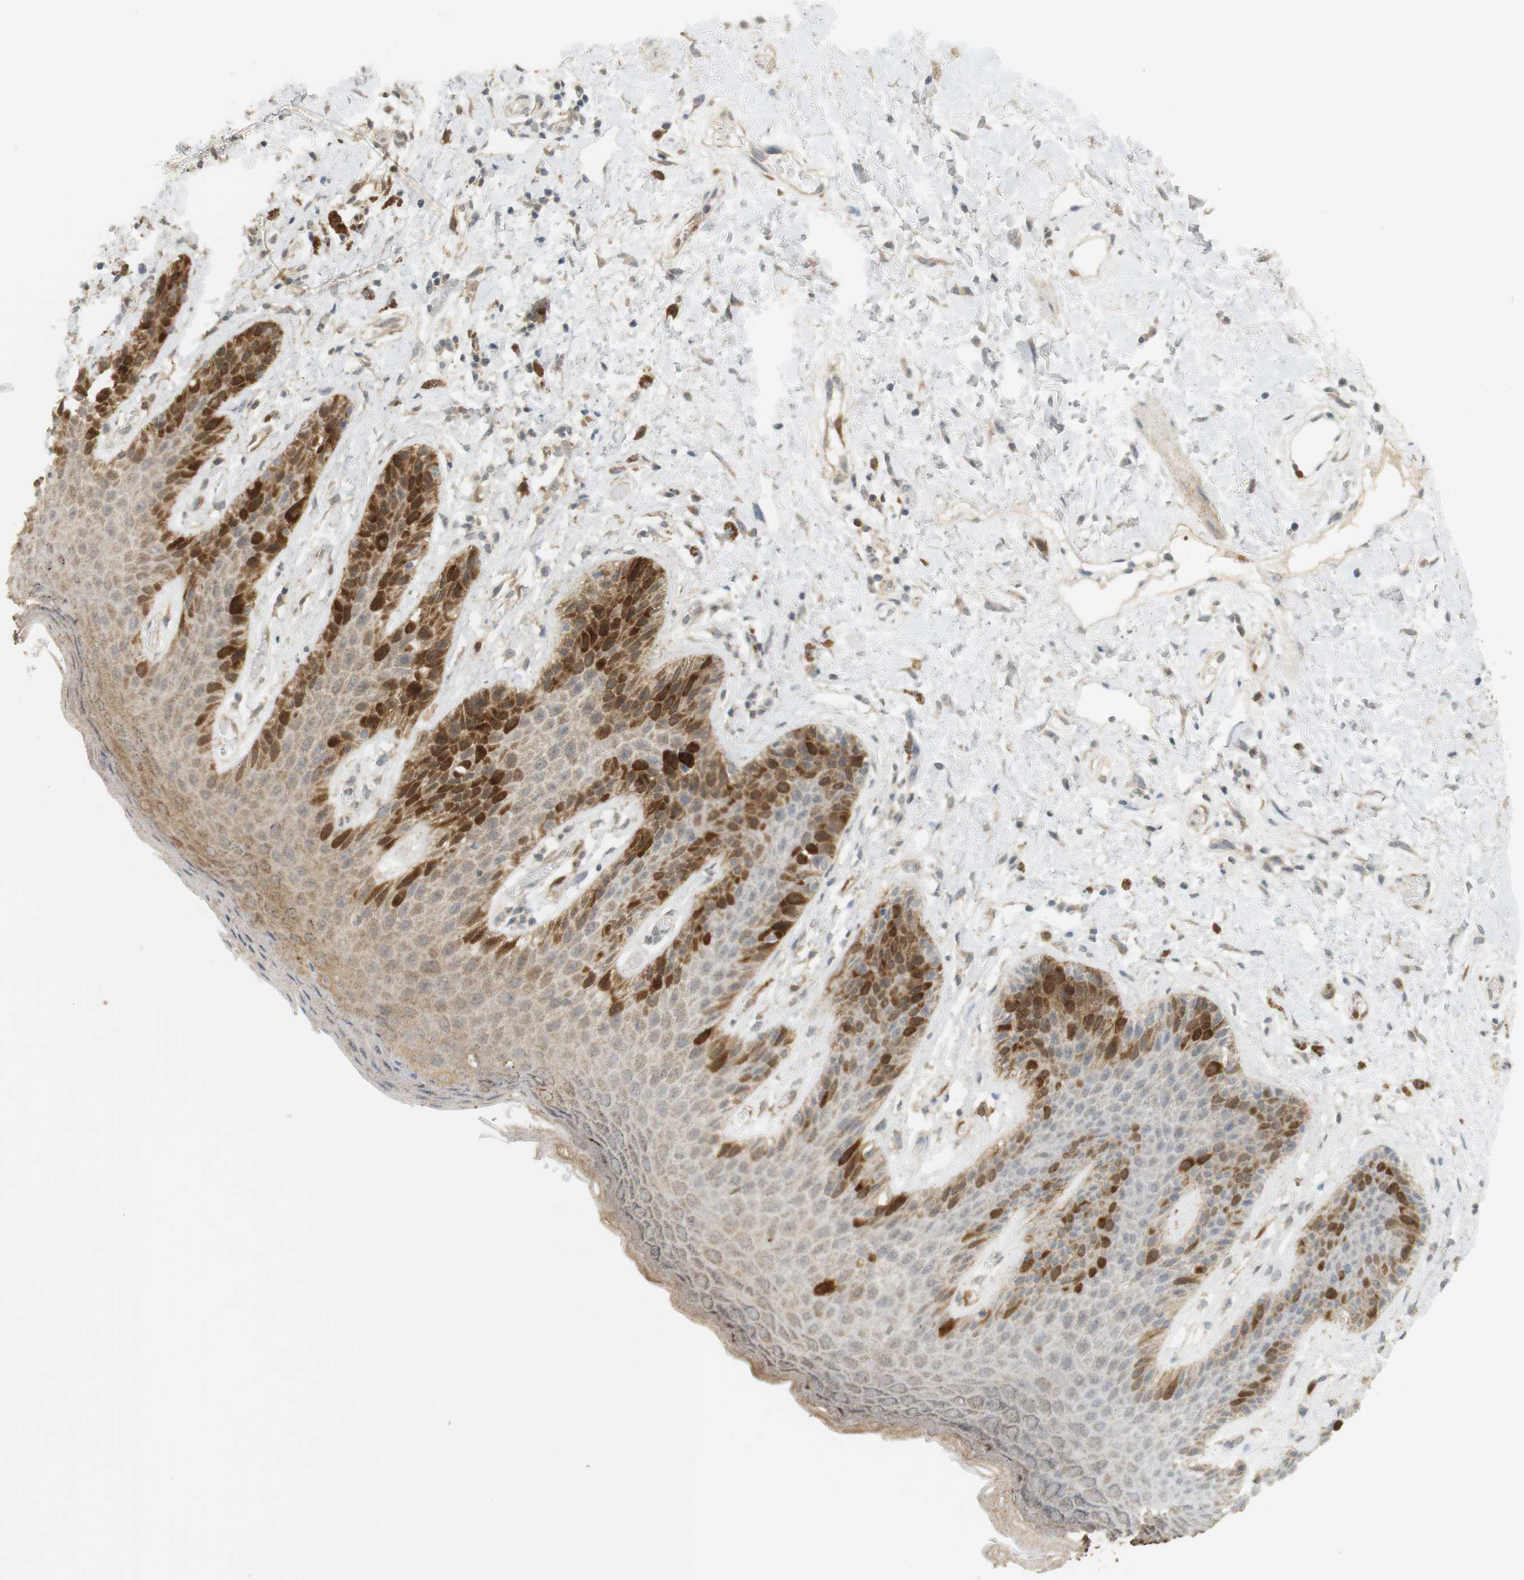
{"staining": {"intensity": "strong", "quantity": "<25%", "location": "cytoplasmic/membranous"}, "tissue": "skin", "cell_type": "Epidermal cells", "image_type": "normal", "snomed": [{"axis": "morphology", "description": "Normal tissue, NOS"}, {"axis": "topography", "description": "Anal"}], "caption": "IHC (DAB) staining of benign skin exhibits strong cytoplasmic/membranous protein staining in approximately <25% of epidermal cells.", "gene": "TTK", "patient": {"sex": "female", "age": 46}}